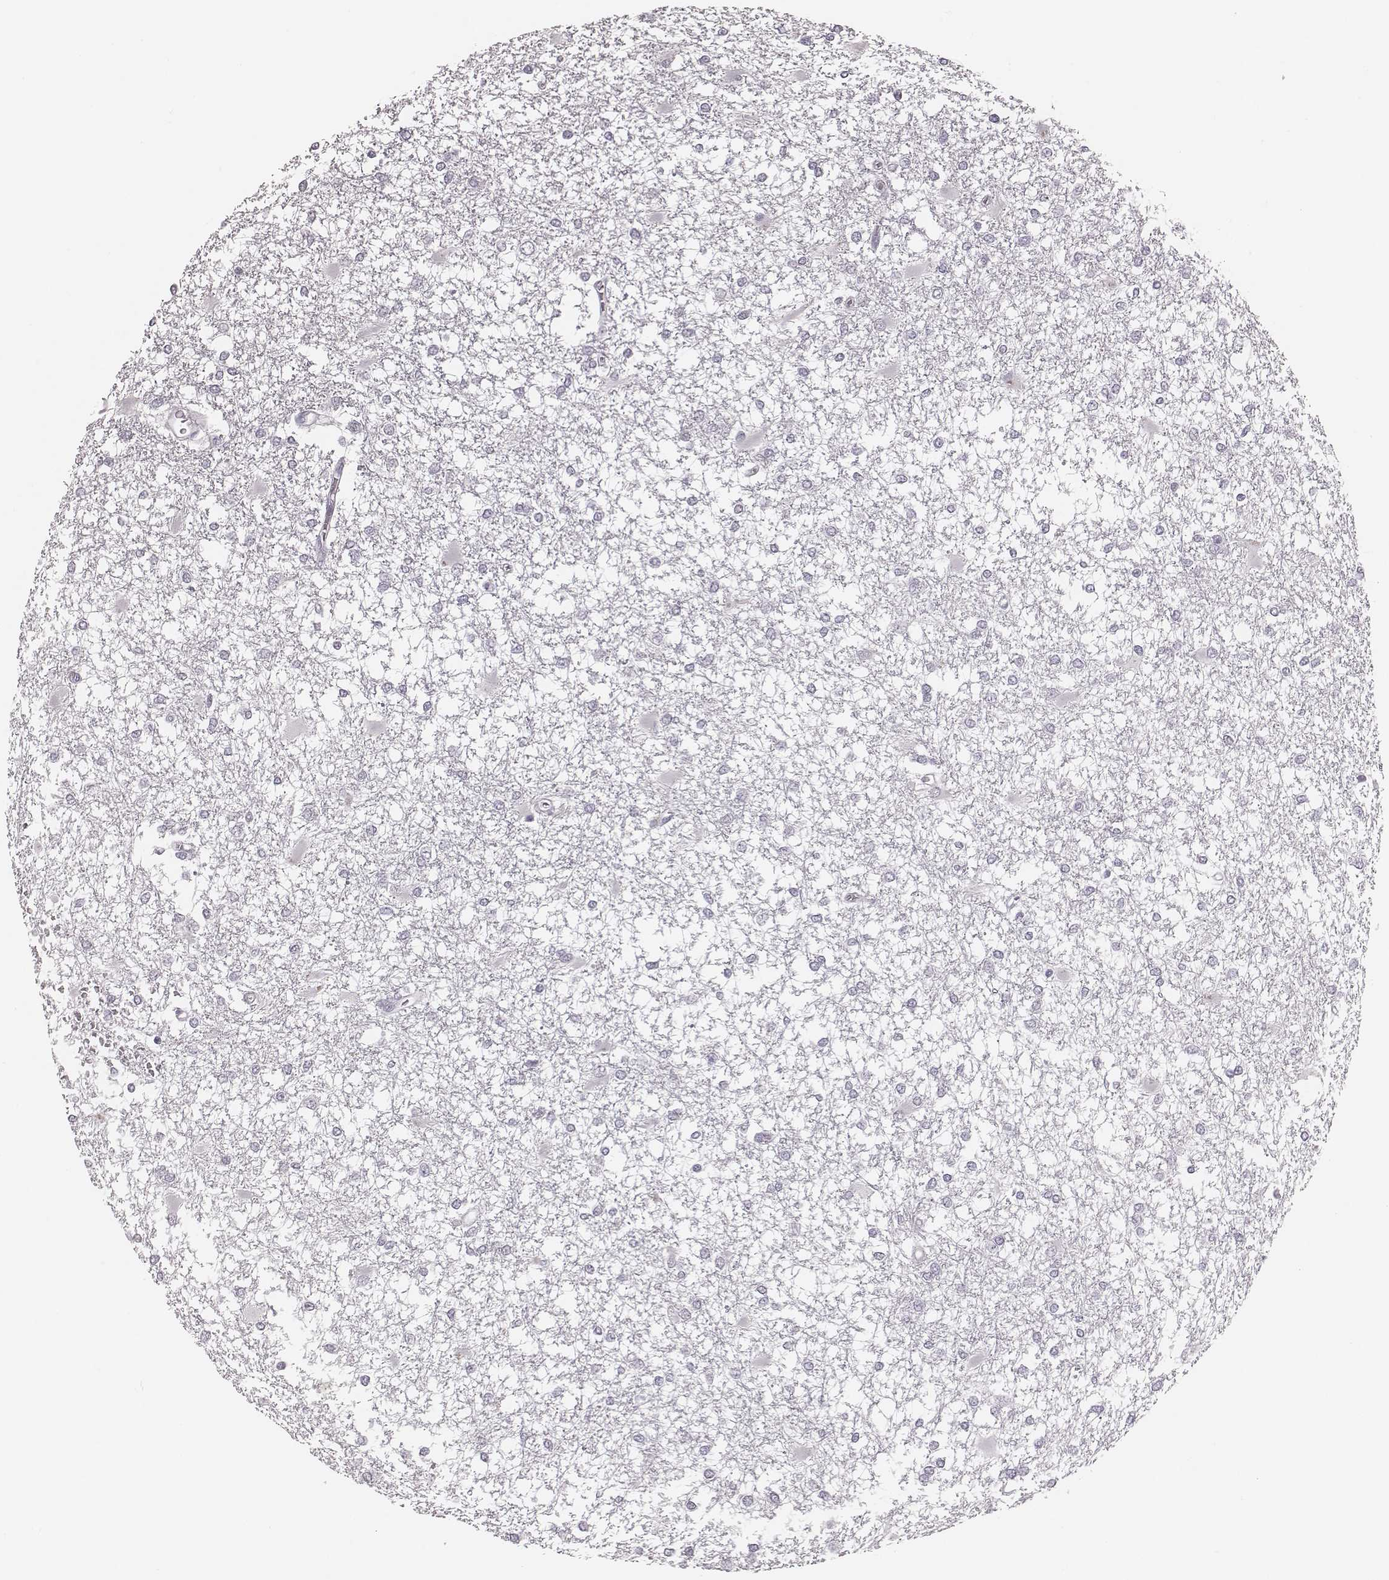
{"staining": {"intensity": "negative", "quantity": "none", "location": "none"}, "tissue": "glioma", "cell_type": "Tumor cells", "image_type": "cancer", "snomed": [{"axis": "morphology", "description": "Glioma, malignant, High grade"}, {"axis": "topography", "description": "Cerebral cortex"}], "caption": "Immunohistochemistry of malignant high-grade glioma shows no expression in tumor cells.", "gene": "CSHL1", "patient": {"sex": "male", "age": 79}}